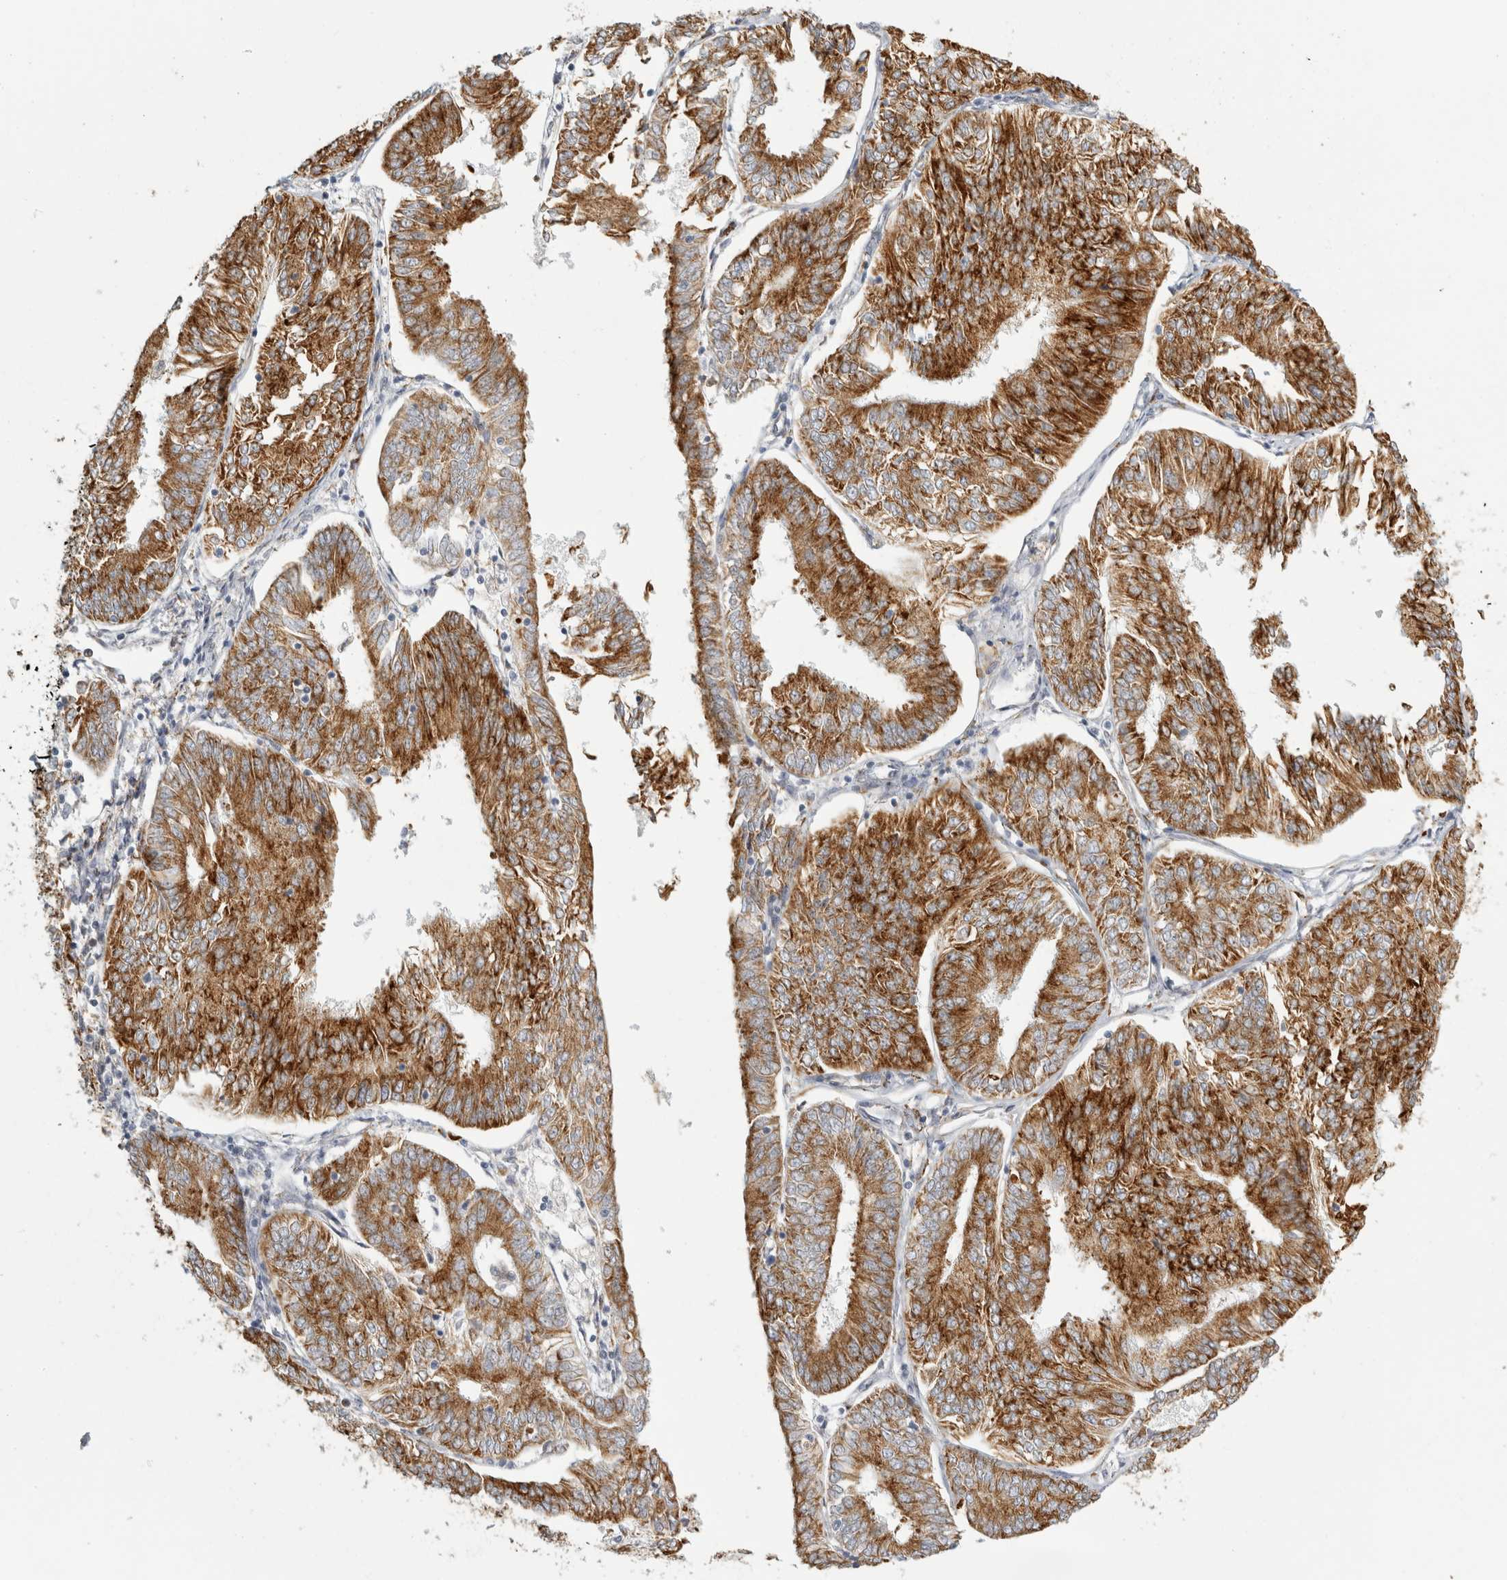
{"staining": {"intensity": "strong", "quantity": ">75%", "location": "cytoplasmic/membranous"}, "tissue": "endometrial cancer", "cell_type": "Tumor cells", "image_type": "cancer", "snomed": [{"axis": "morphology", "description": "Adenocarcinoma, NOS"}, {"axis": "topography", "description": "Endometrium"}], "caption": "This histopathology image exhibits IHC staining of human endometrial cancer (adenocarcinoma), with high strong cytoplasmic/membranous expression in about >75% of tumor cells.", "gene": "OSTN", "patient": {"sex": "female", "age": 58}}